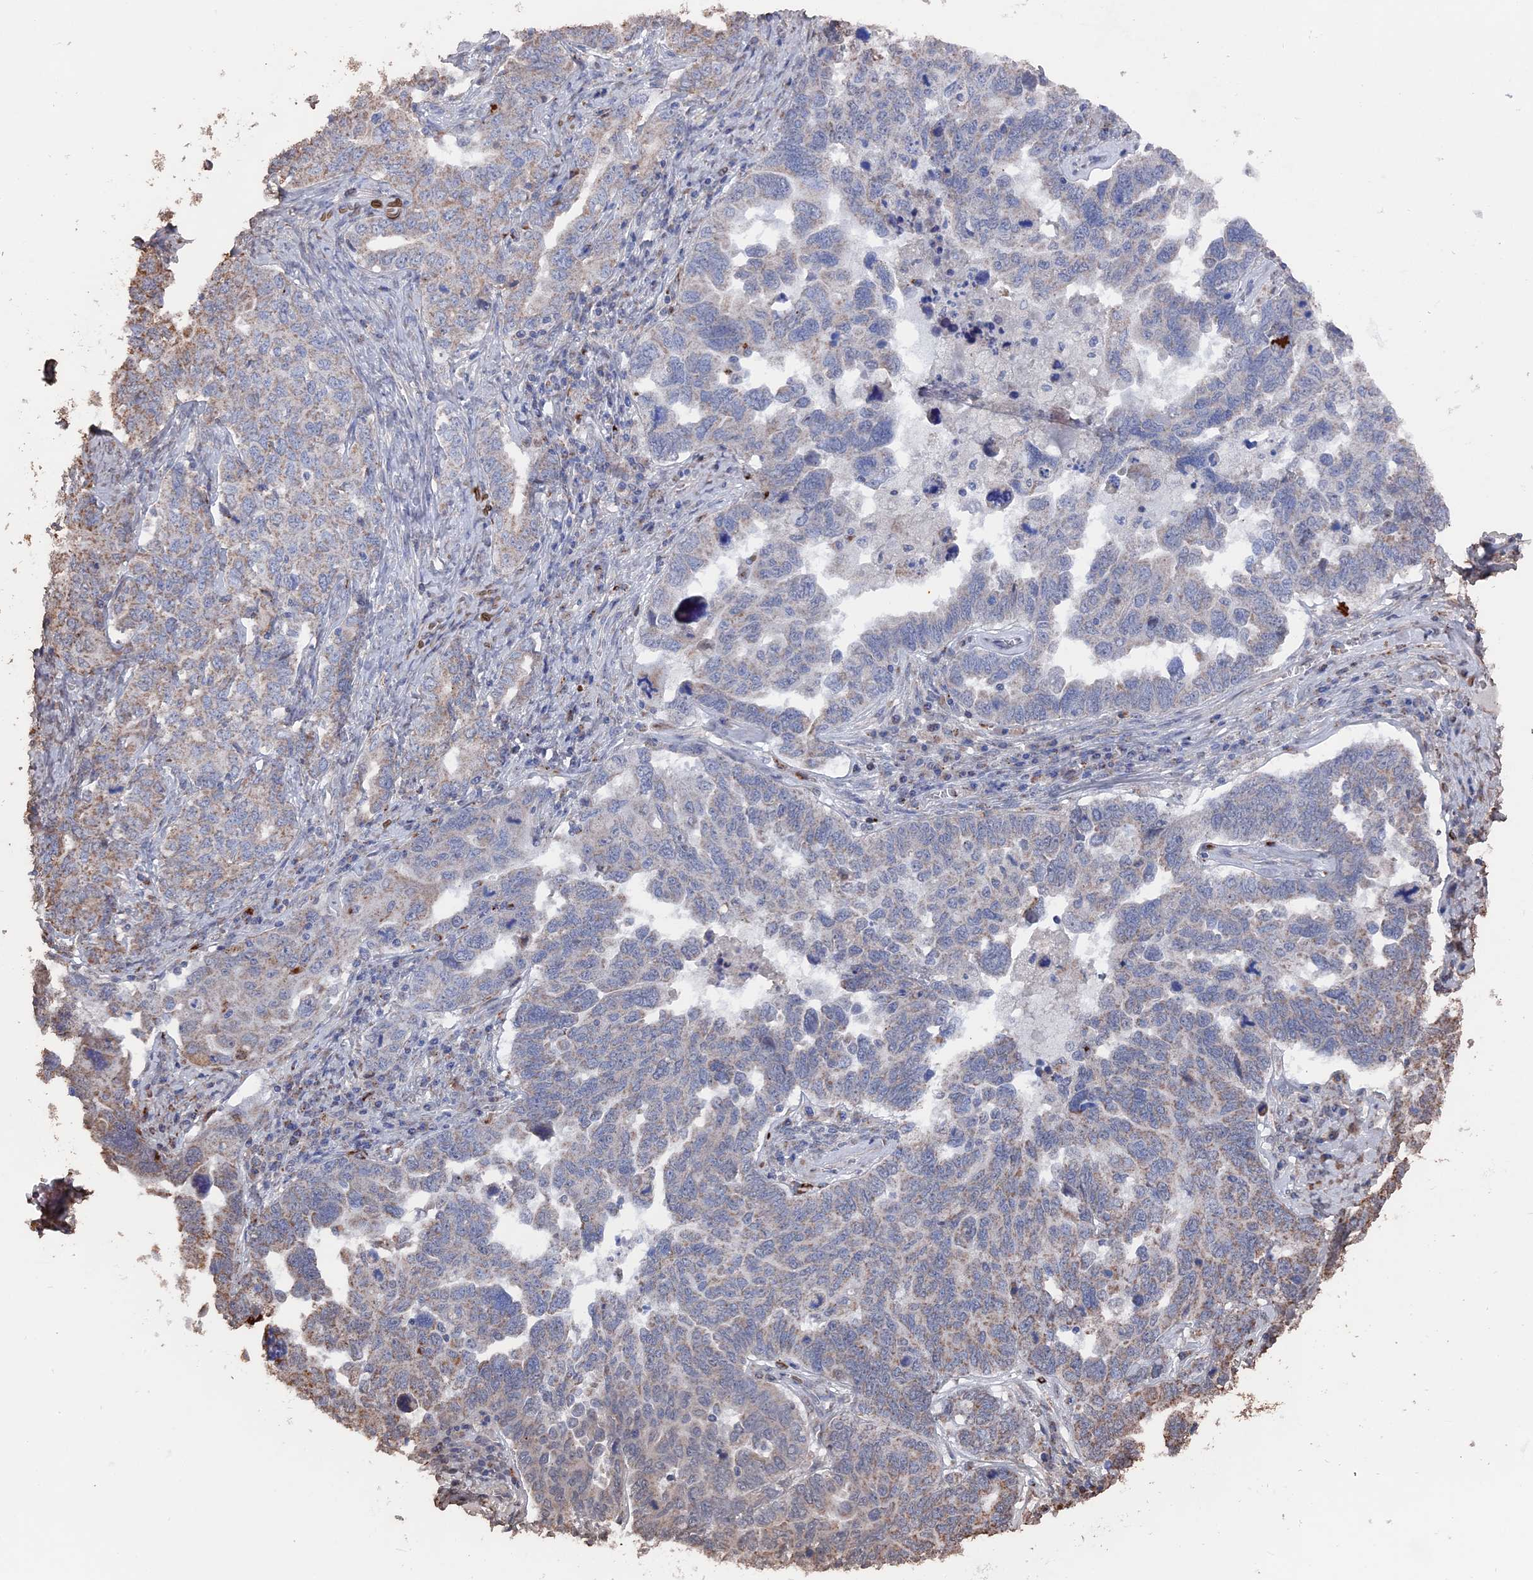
{"staining": {"intensity": "moderate", "quantity": "<25%", "location": "cytoplasmic/membranous"}, "tissue": "ovarian cancer", "cell_type": "Tumor cells", "image_type": "cancer", "snomed": [{"axis": "morphology", "description": "Carcinoma, endometroid"}, {"axis": "topography", "description": "Ovary"}], "caption": "Immunohistochemical staining of ovarian endometroid carcinoma reveals low levels of moderate cytoplasmic/membranous expression in about <25% of tumor cells. Ihc stains the protein in brown and the nuclei are stained blue.", "gene": "SMG9", "patient": {"sex": "female", "age": 62}}